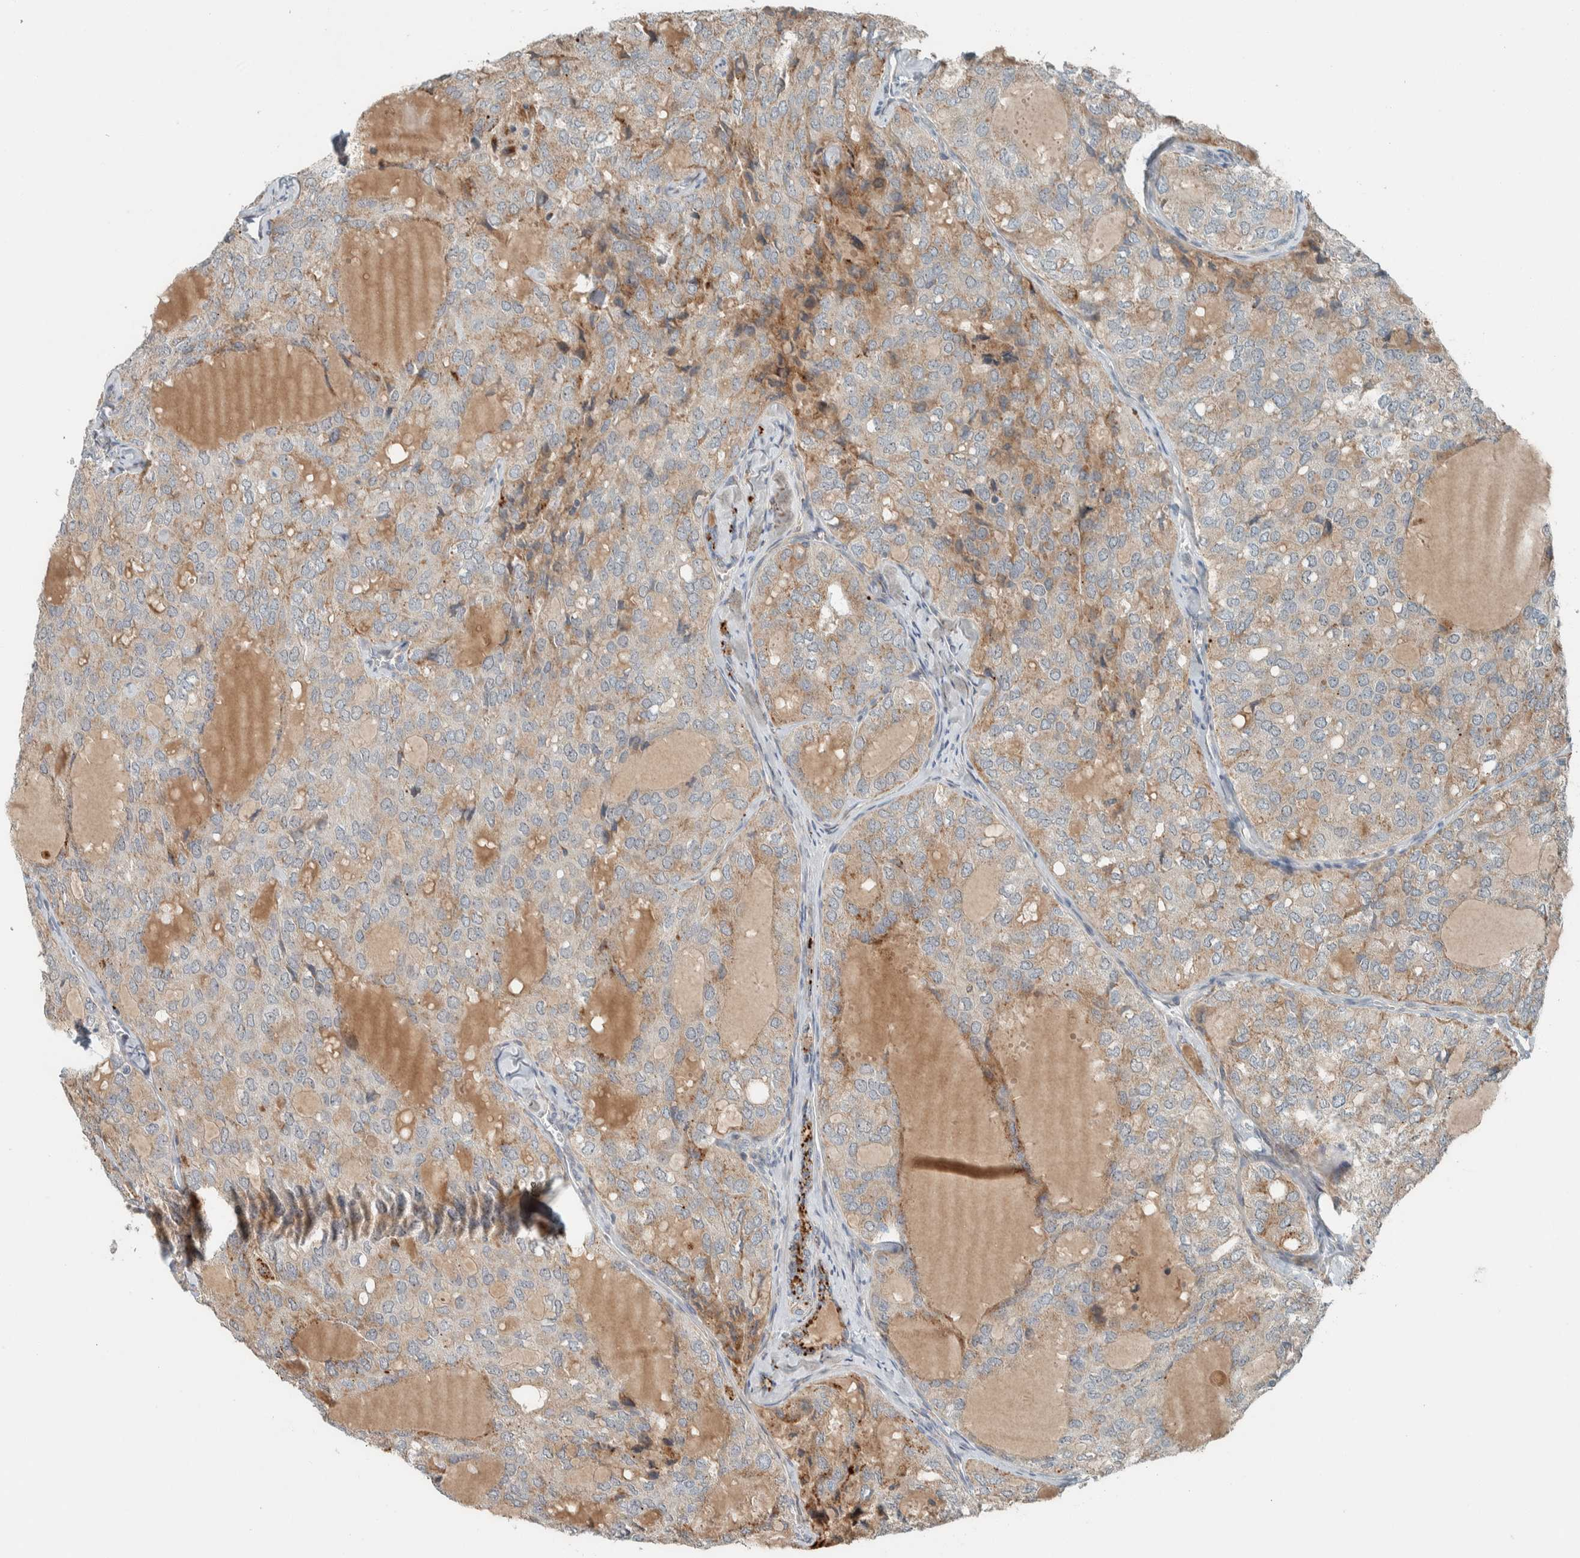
{"staining": {"intensity": "weak", "quantity": ">75%", "location": "cytoplasmic/membranous"}, "tissue": "thyroid cancer", "cell_type": "Tumor cells", "image_type": "cancer", "snomed": [{"axis": "morphology", "description": "Follicular adenoma carcinoma, NOS"}, {"axis": "topography", "description": "Thyroid gland"}], "caption": "Thyroid follicular adenoma carcinoma stained with immunohistochemistry (IHC) demonstrates weak cytoplasmic/membranous staining in about >75% of tumor cells. The staining was performed using DAB, with brown indicating positive protein expression. Nuclei are stained blue with hematoxylin.", "gene": "SLFN12L", "patient": {"sex": "male", "age": 75}}